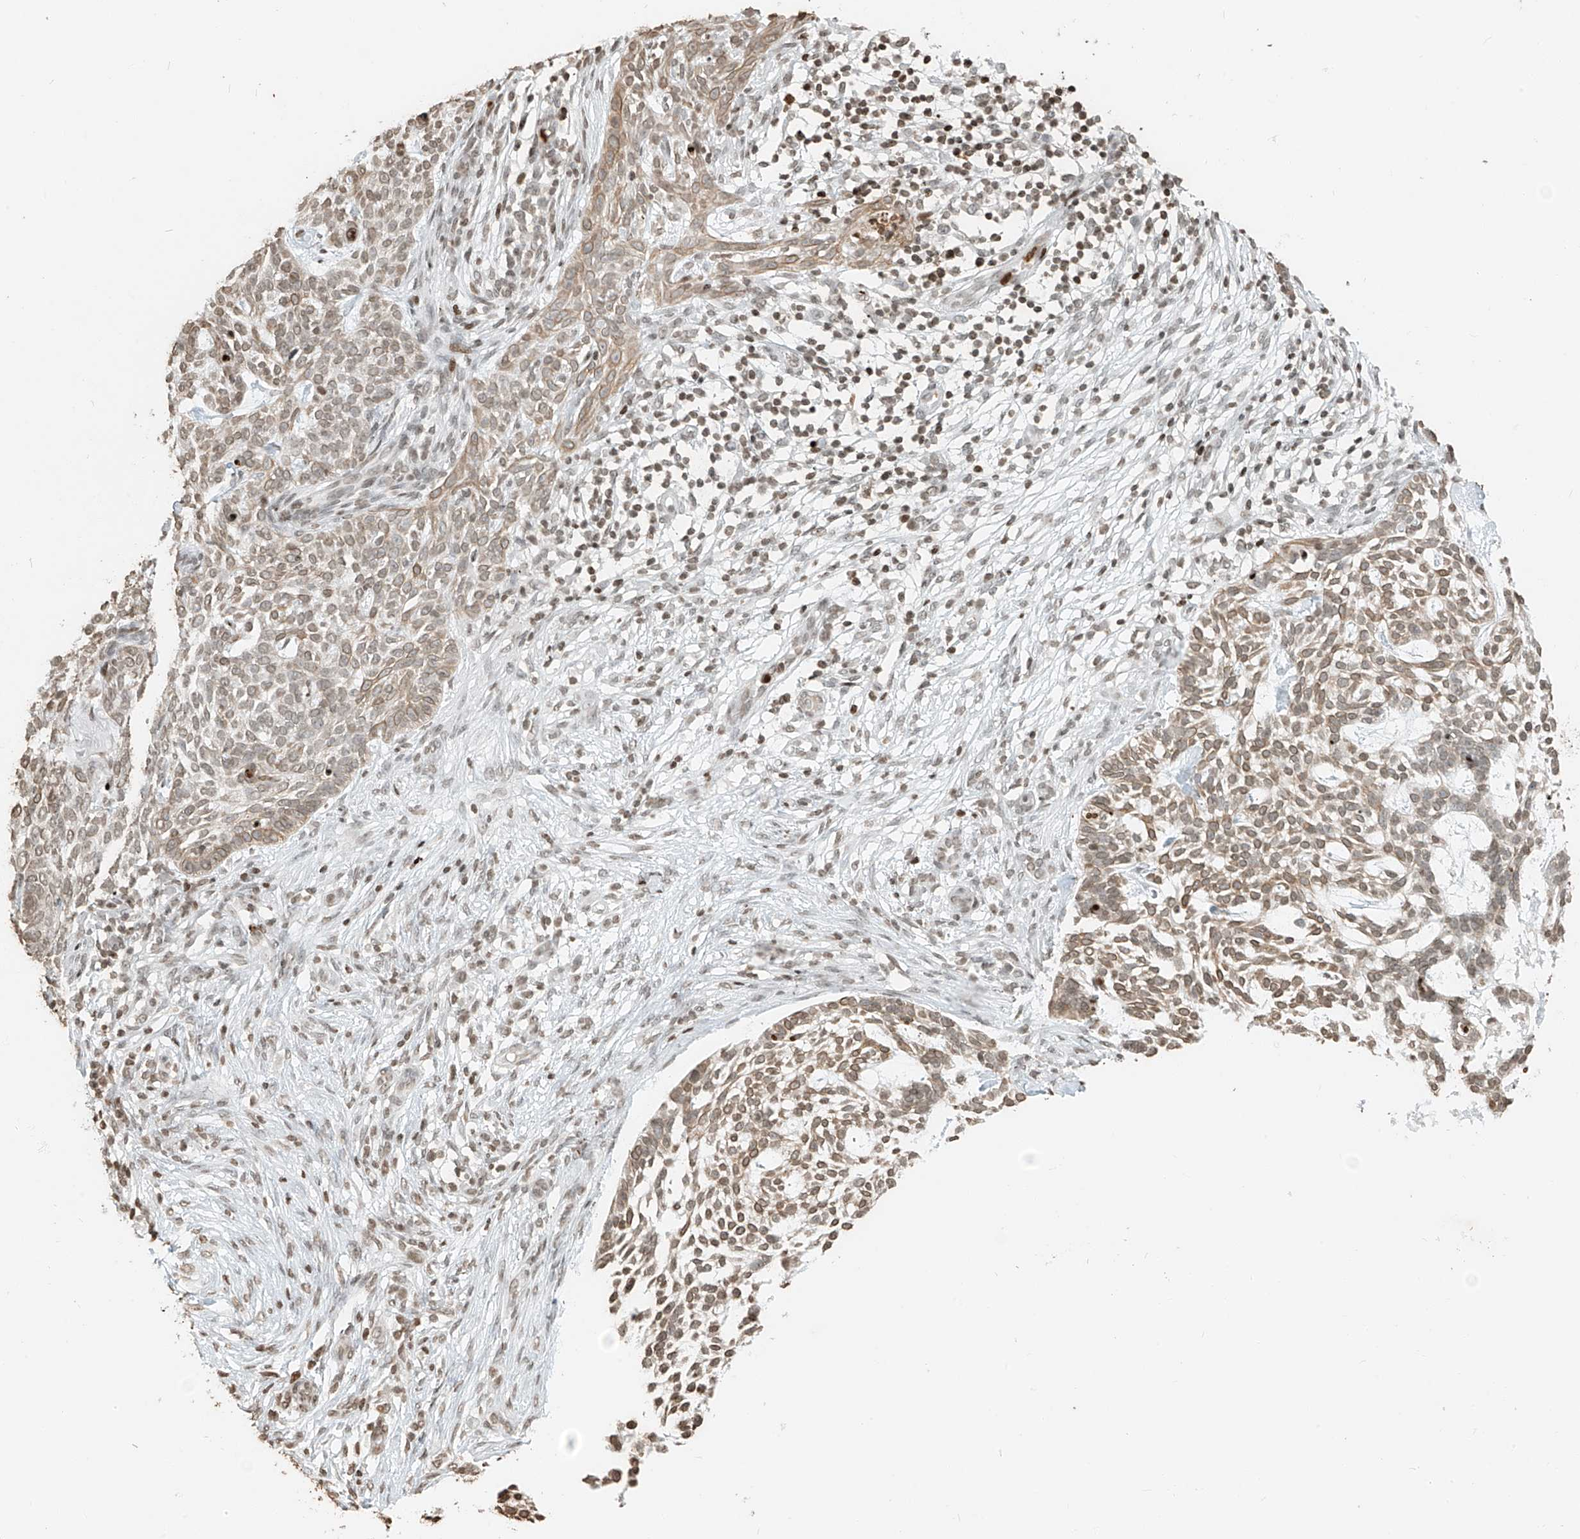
{"staining": {"intensity": "moderate", "quantity": ">75%", "location": "cytoplasmic/membranous,nuclear"}, "tissue": "skin cancer", "cell_type": "Tumor cells", "image_type": "cancer", "snomed": [{"axis": "morphology", "description": "Basal cell carcinoma"}, {"axis": "topography", "description": "Skin"}], "caption": "Skin cancer (basal cell carcinoma) was stained to show a protein in brown. There is medium levels of moderate cytoplasmic/membranous and nuclear expression in about >75% of tumor cells.", "gene": "C17orf58", "patient": {"sex": "female", "age": 64}}